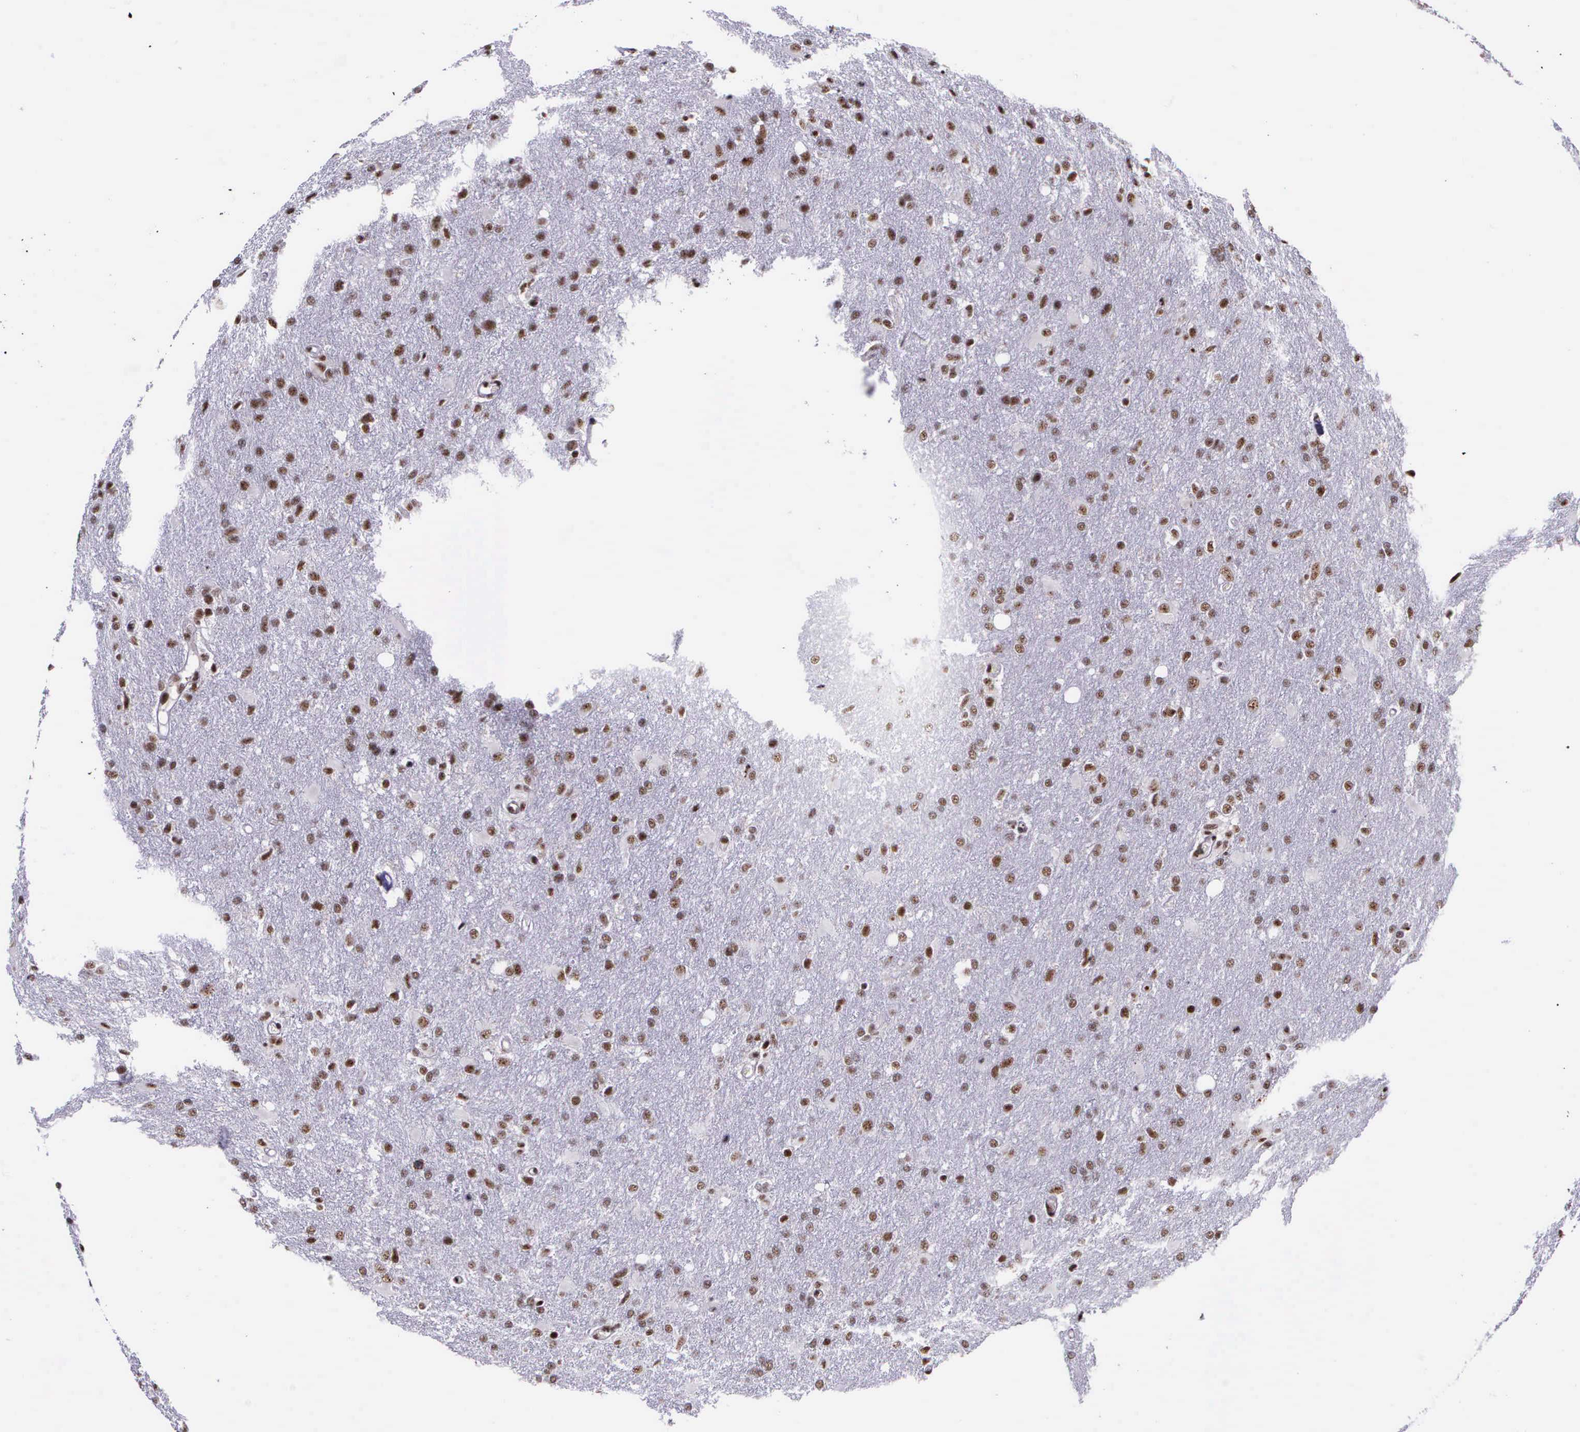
{"staining": {"intensity": "weak", "quantity": ">75%", "location": "nuclear"}, "tissue": "glioma", "cell_type": "Tumor cells", "image_type": "cancer", "snomed": [{"axis": "morphology", "description": "Glioma, malignant, High grade"}, {"axis": "topography", "description": "Brain"}], "caption": "About >75% of tumor cells in human malignant glioma (high-grade) show weak nuclear protein positivity as visualized by brown immunohistochemical staining.", "gene": "FAM47A", "patient": {"sex": "male", "age": 68}}